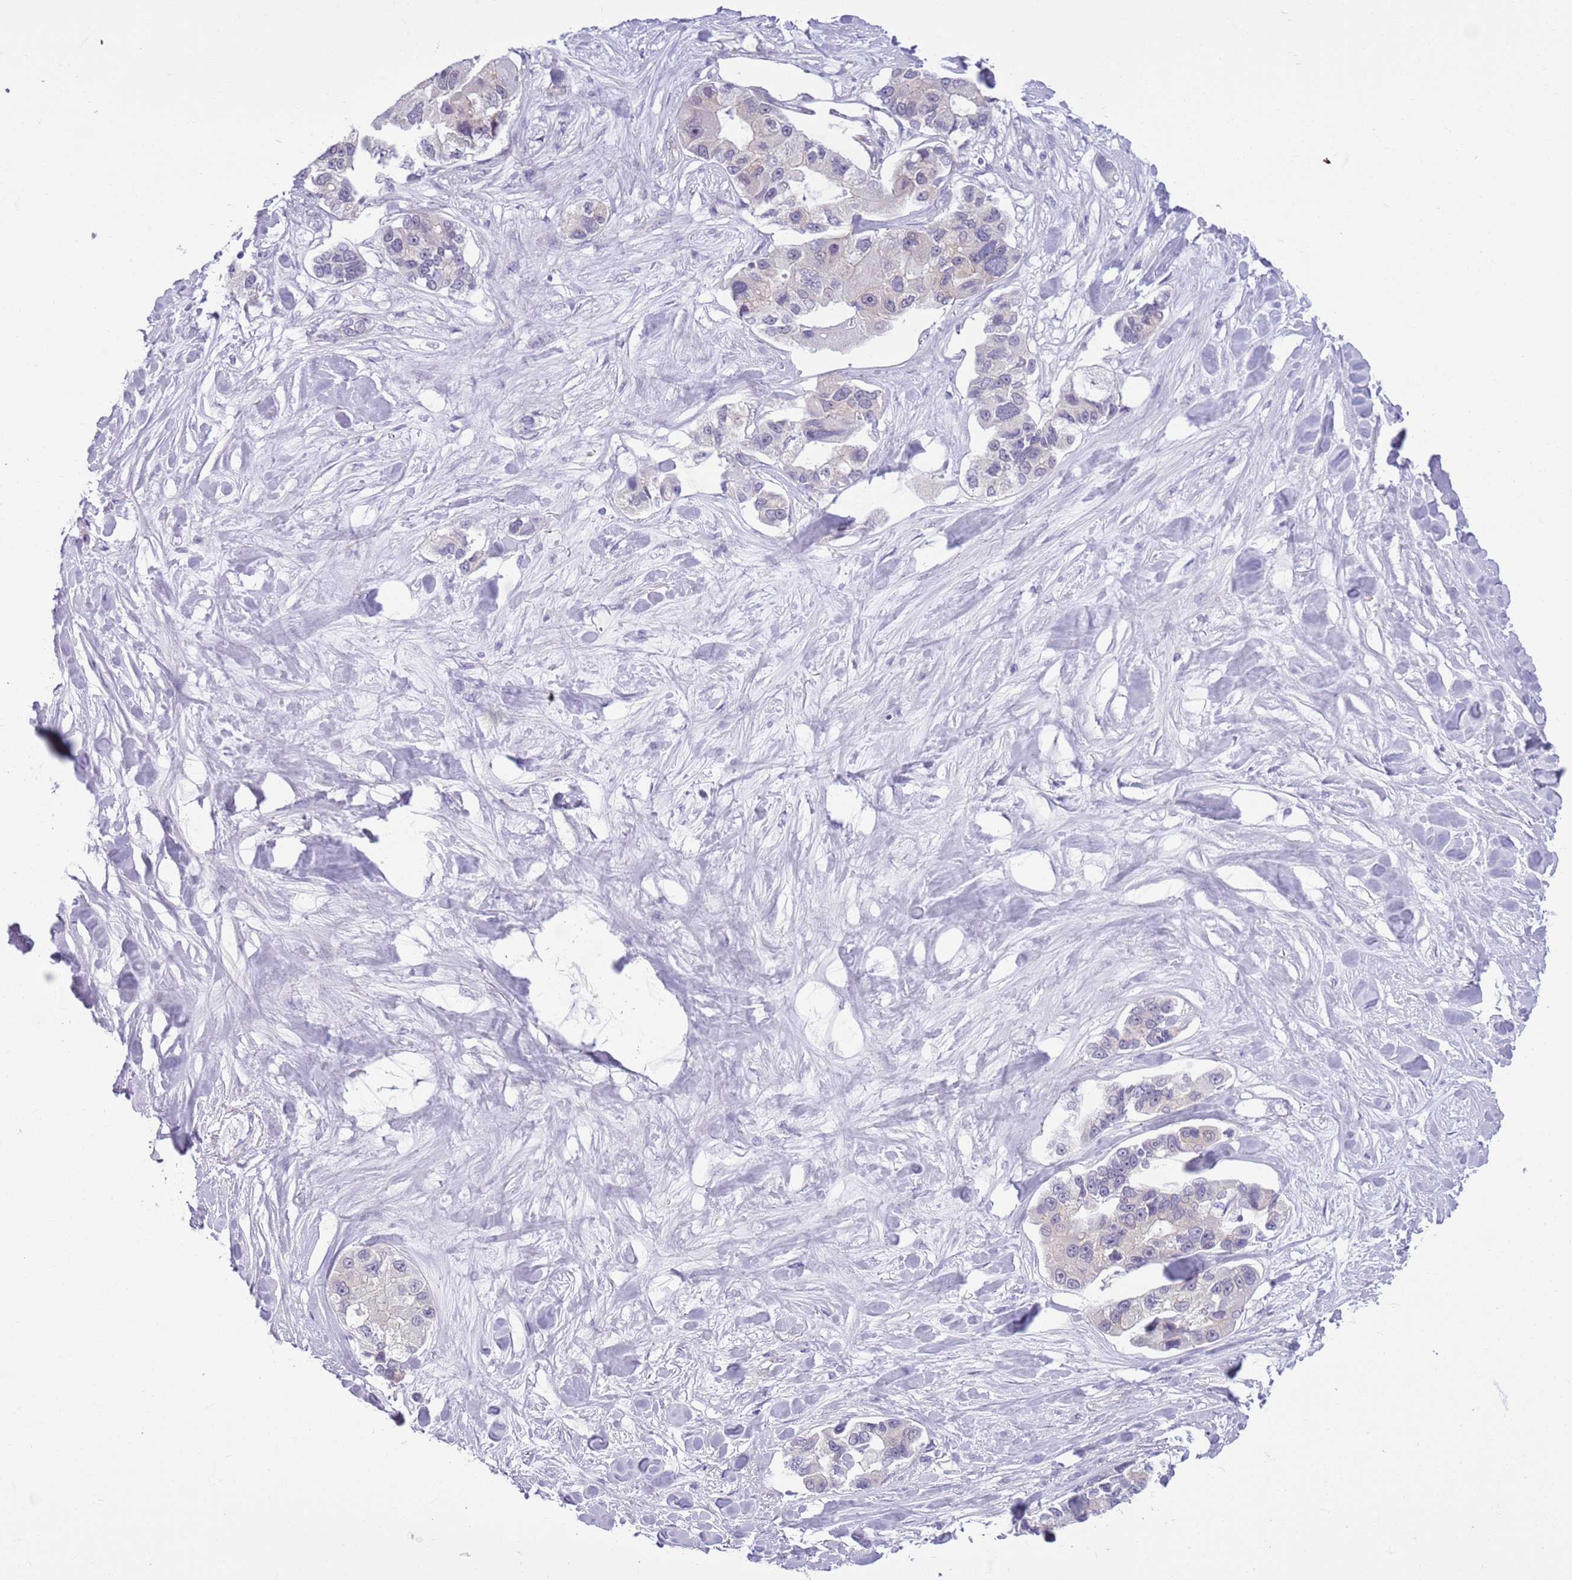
{"staining": {"intensity": "negative", "quantity": "none", "location": "none"}, "tissue": "lung cancer", "cell_type": "Tumor cells", "image_type": "cancer", "snomed": [{"axis": "morphology", "description": "Adenocarcinoma, NOS"}, {"axis": "topography", "description": "Lung"}], "caption": "Histopathology image shows no protein positivity in tumor cells of lung cancer tissue.", "gene": "PARP8", "patient": {"sex": "female", "age": 54}}